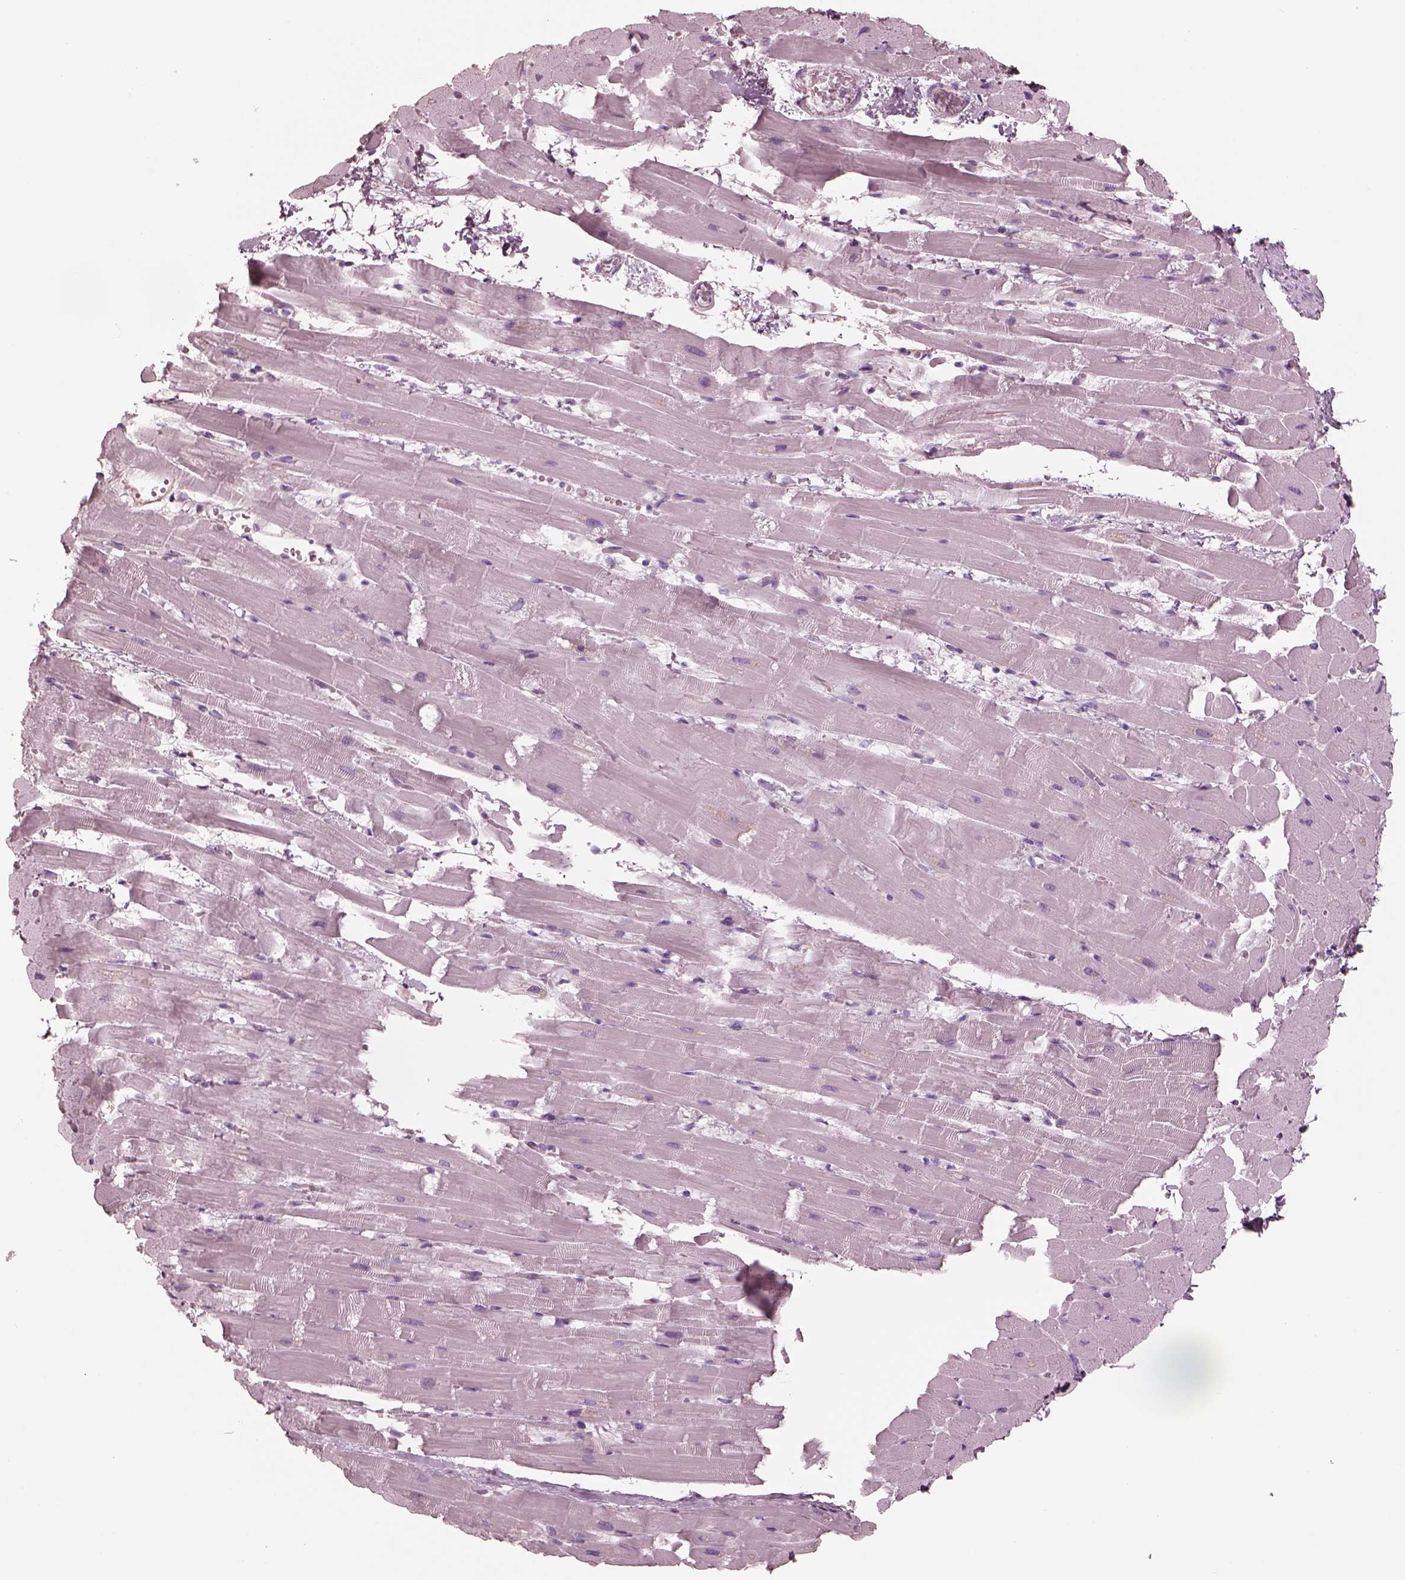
{"staining": {"intensity": "negative", "quantity": "none", "location": "none"}, "tissue": "heart muscle", "cell_type": "Cardiomyocytes", "image_type": "normal", "snomed": [{"axis": "morphology", "description": "Normal tissue, NOS"}, {"axis": "topography", "description": "Heart"}], "caption": "Protein analysis of normal heart muscle demonstrates no significant expression in cardiomyocytes. (DAB (3,3'-diaminobenzidine) immunohistochemistry with hematoxylin counter stain).", "gene": "CADM2", "patient": {"sex": "male", "age": 37}}